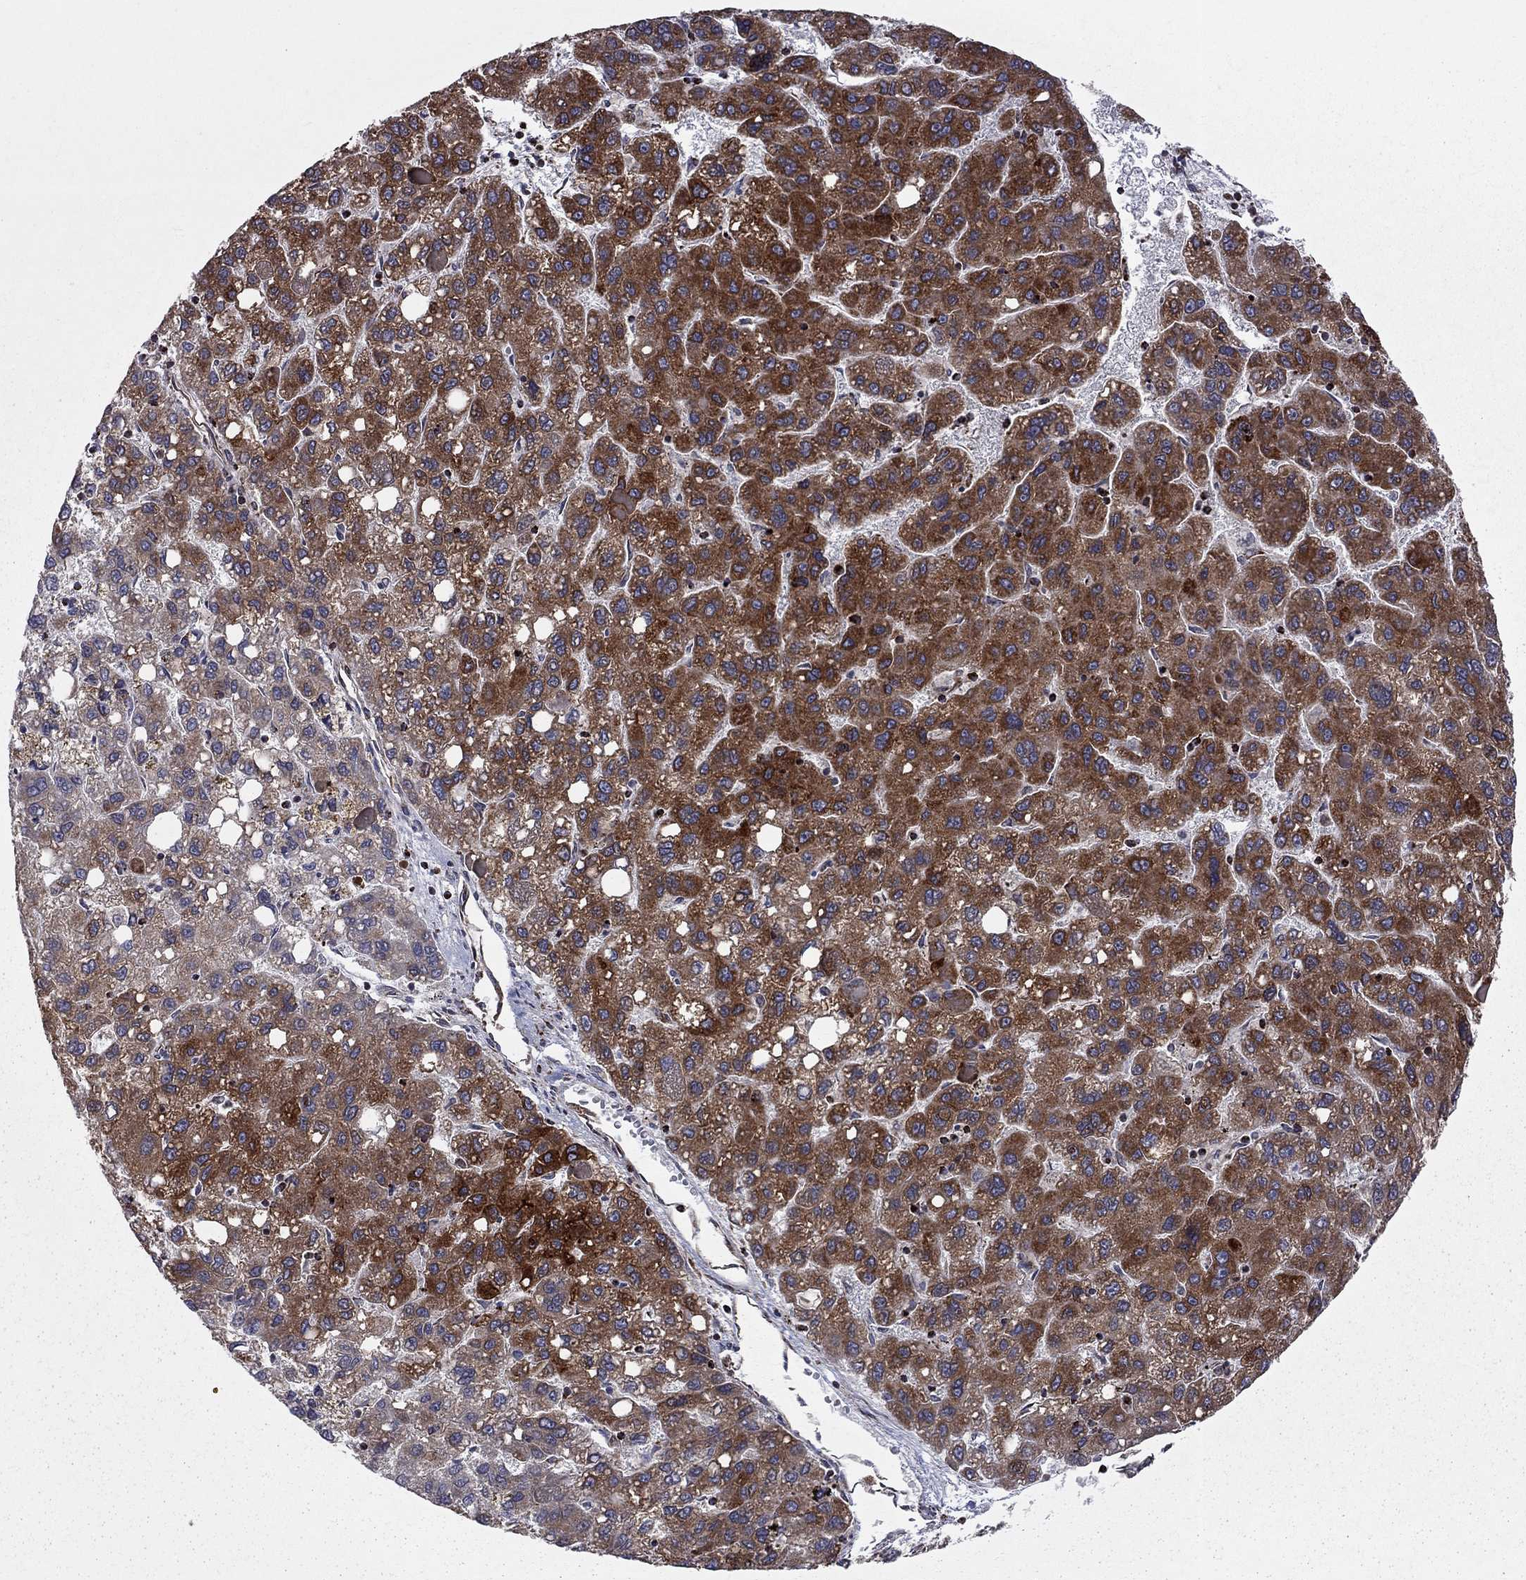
{"staining": {"intensity": "strong", "quantity": ">75%", "location": "cytoplasmic/membranous"}, "tissue": "liver cancer", "cell_type": "Tumor cells", "image_type": "cancer", "snomed": [{"axis": "morphology", "description": "Carcinoma, Hepatocellular, NOS"}, {"axis": "topography", "description": "Liver"}], "caption": "Protein analysis of liver cancer tissue reveals strong cytoplasmic/membranous expression in about >75% of tumor cells. Nuclei are stained in blue.", "gene": "CLPTM1", "patient": {"sex": "female", "age": 82}}